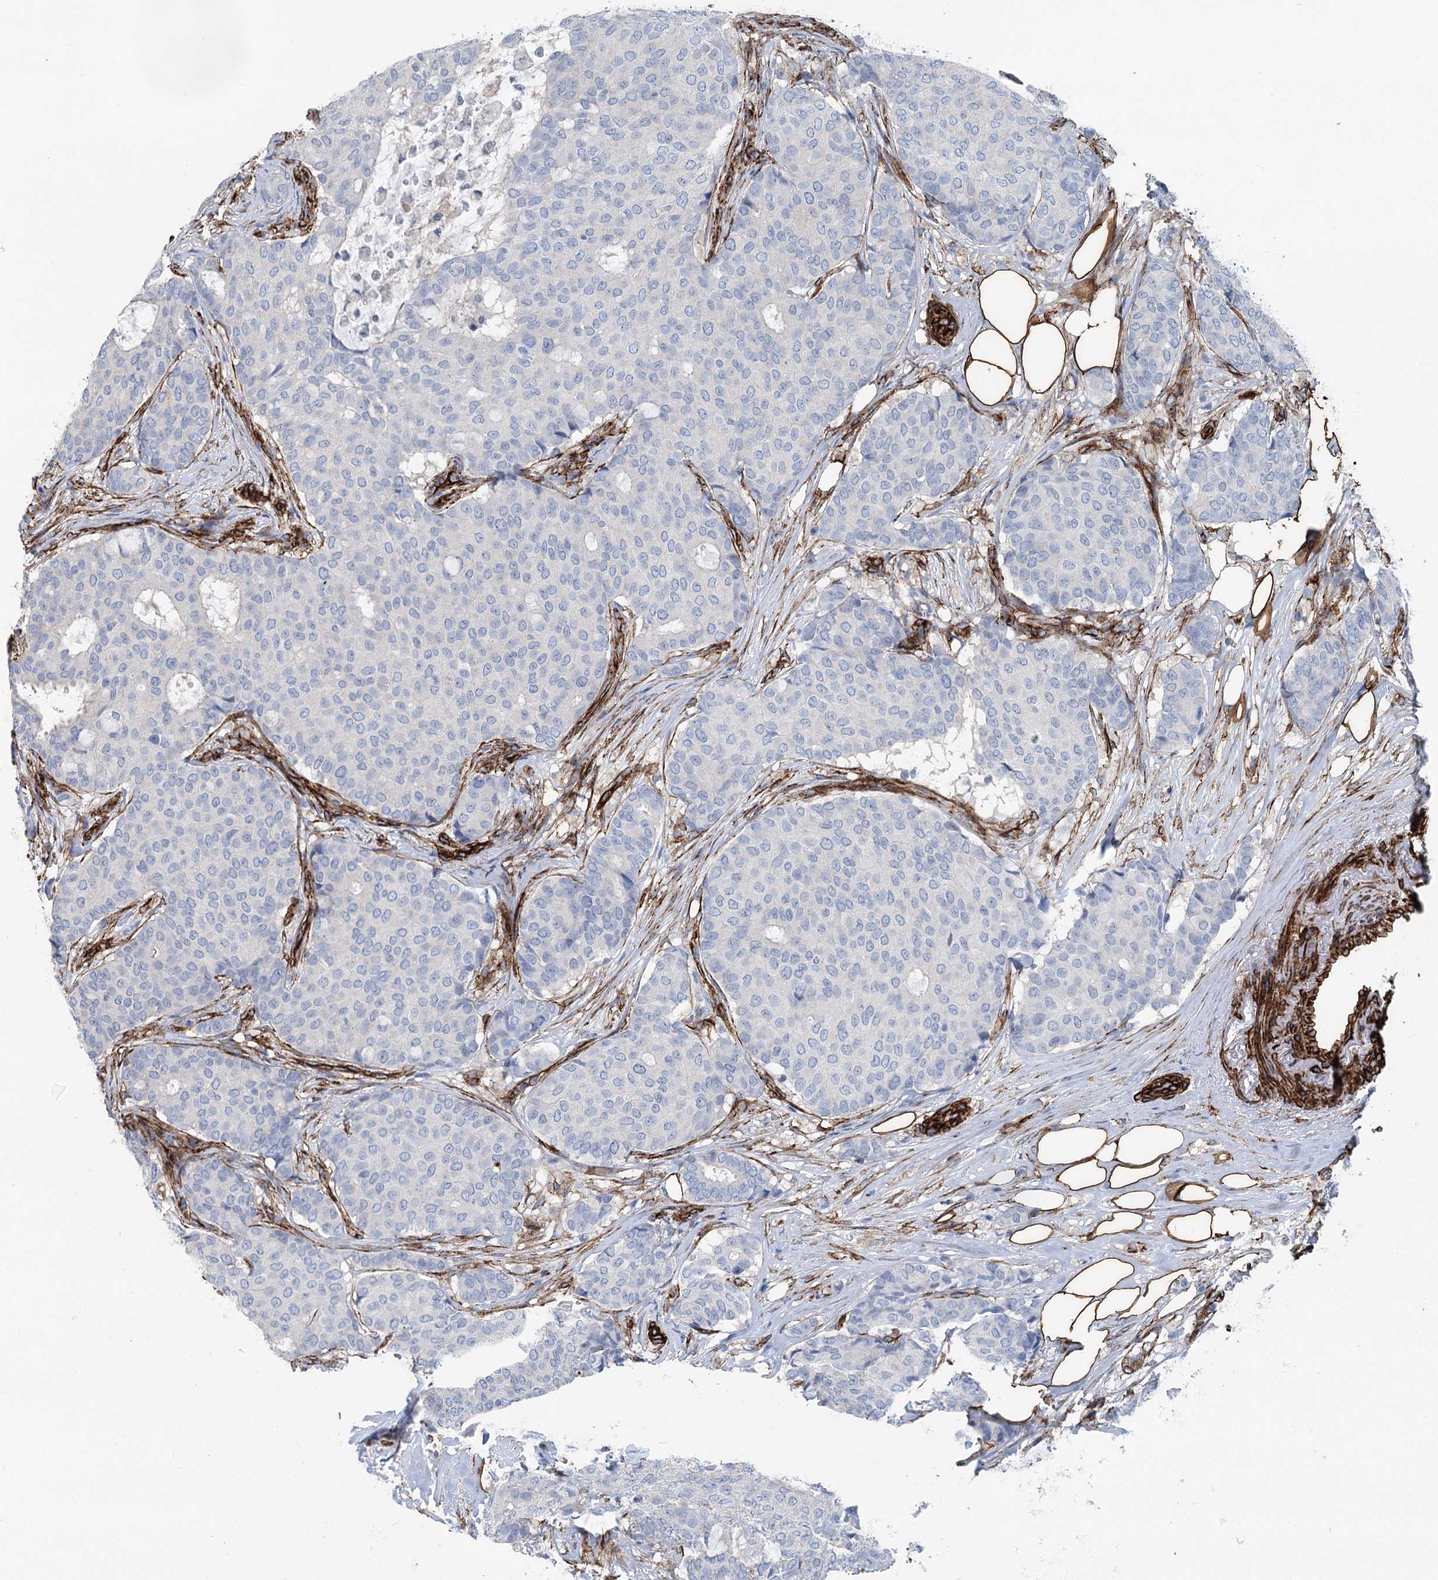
{"staining": {"intensity": "negative", "quantity": "none", "location": "none"}, "tissue": "breast cancer", "cell_type": "Tumor cells", "image_type": "cancer", "snomed": [{"axis": "morphology", "description": "Duct carcinoma"}, {"axis": "topography", "description": "Breast"}], "caption": "DAB immunohistochemical staining of human breast invasive ductal carcinoma demonstrates no significant expression in tumor cells. Brightfield microscopy of immunohistochemistry (IHC) stained with DAB (3,3'-diaminobenzidine) (brown) and hematoxylin (blue), captured at high magnification.", "gene": "IQSEC1", "patient": {"sex": "female", "age": 75}}